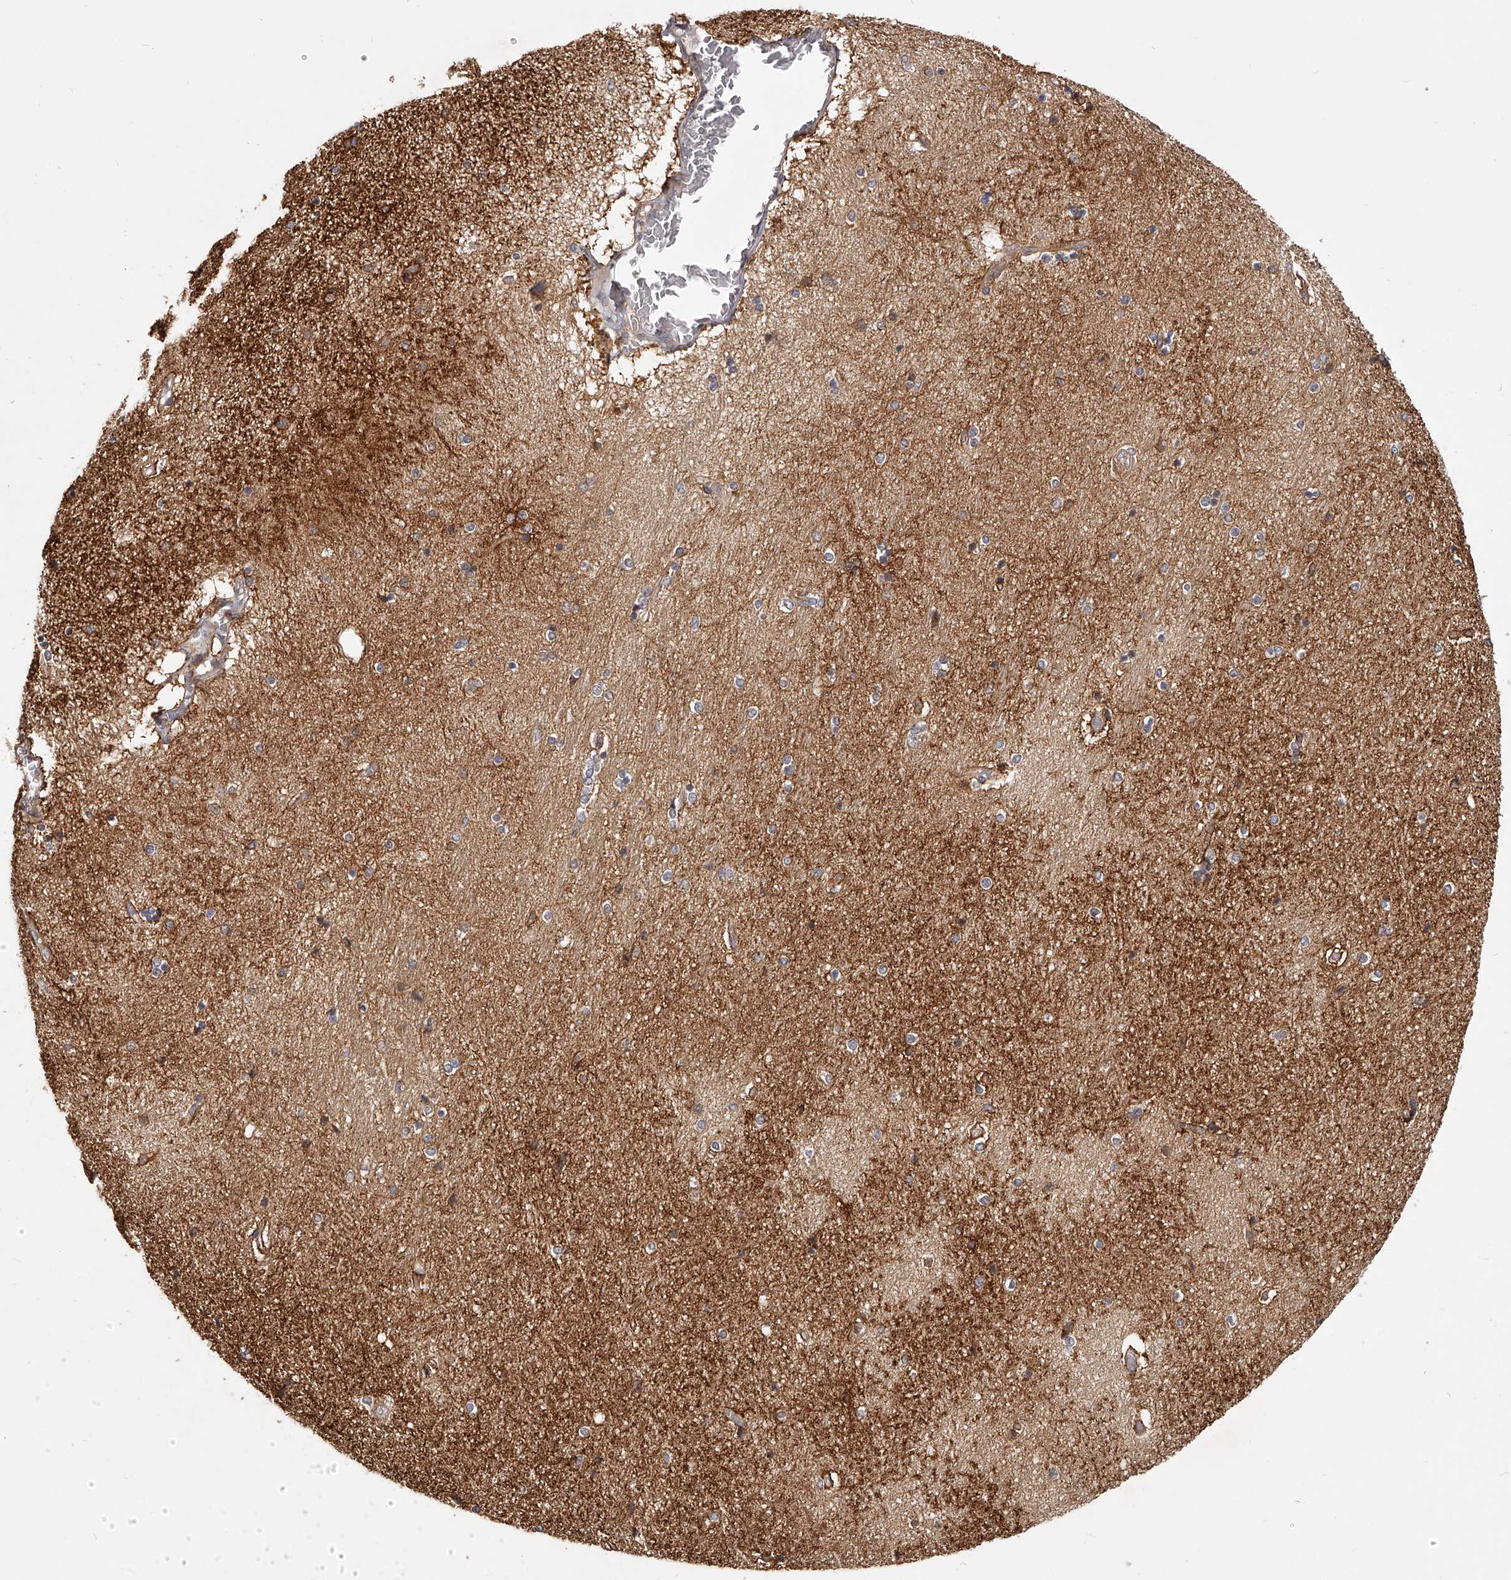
{"staining": {"intensity": "strong", "quantity": "<25%", "location": "cytoplasmic/membranous"}, "tissue": "hippocampus", "cell_type": "Glial cells", "image_type": "normal", "snomed": [{"axis": "morphology", "description": "Normal tissue, NOS"}, {"axis": "topography", "description": "Hippocampus"}], "caption": "Immunohistochemistry (IHC) of unremarkable human hippocampus demonstrates medium levels of strong cytoplasmic/membranous positivity in about <25% of glial cells.", "gene": "ZNF582", "patient": {"sex": "female", "age": 54}}